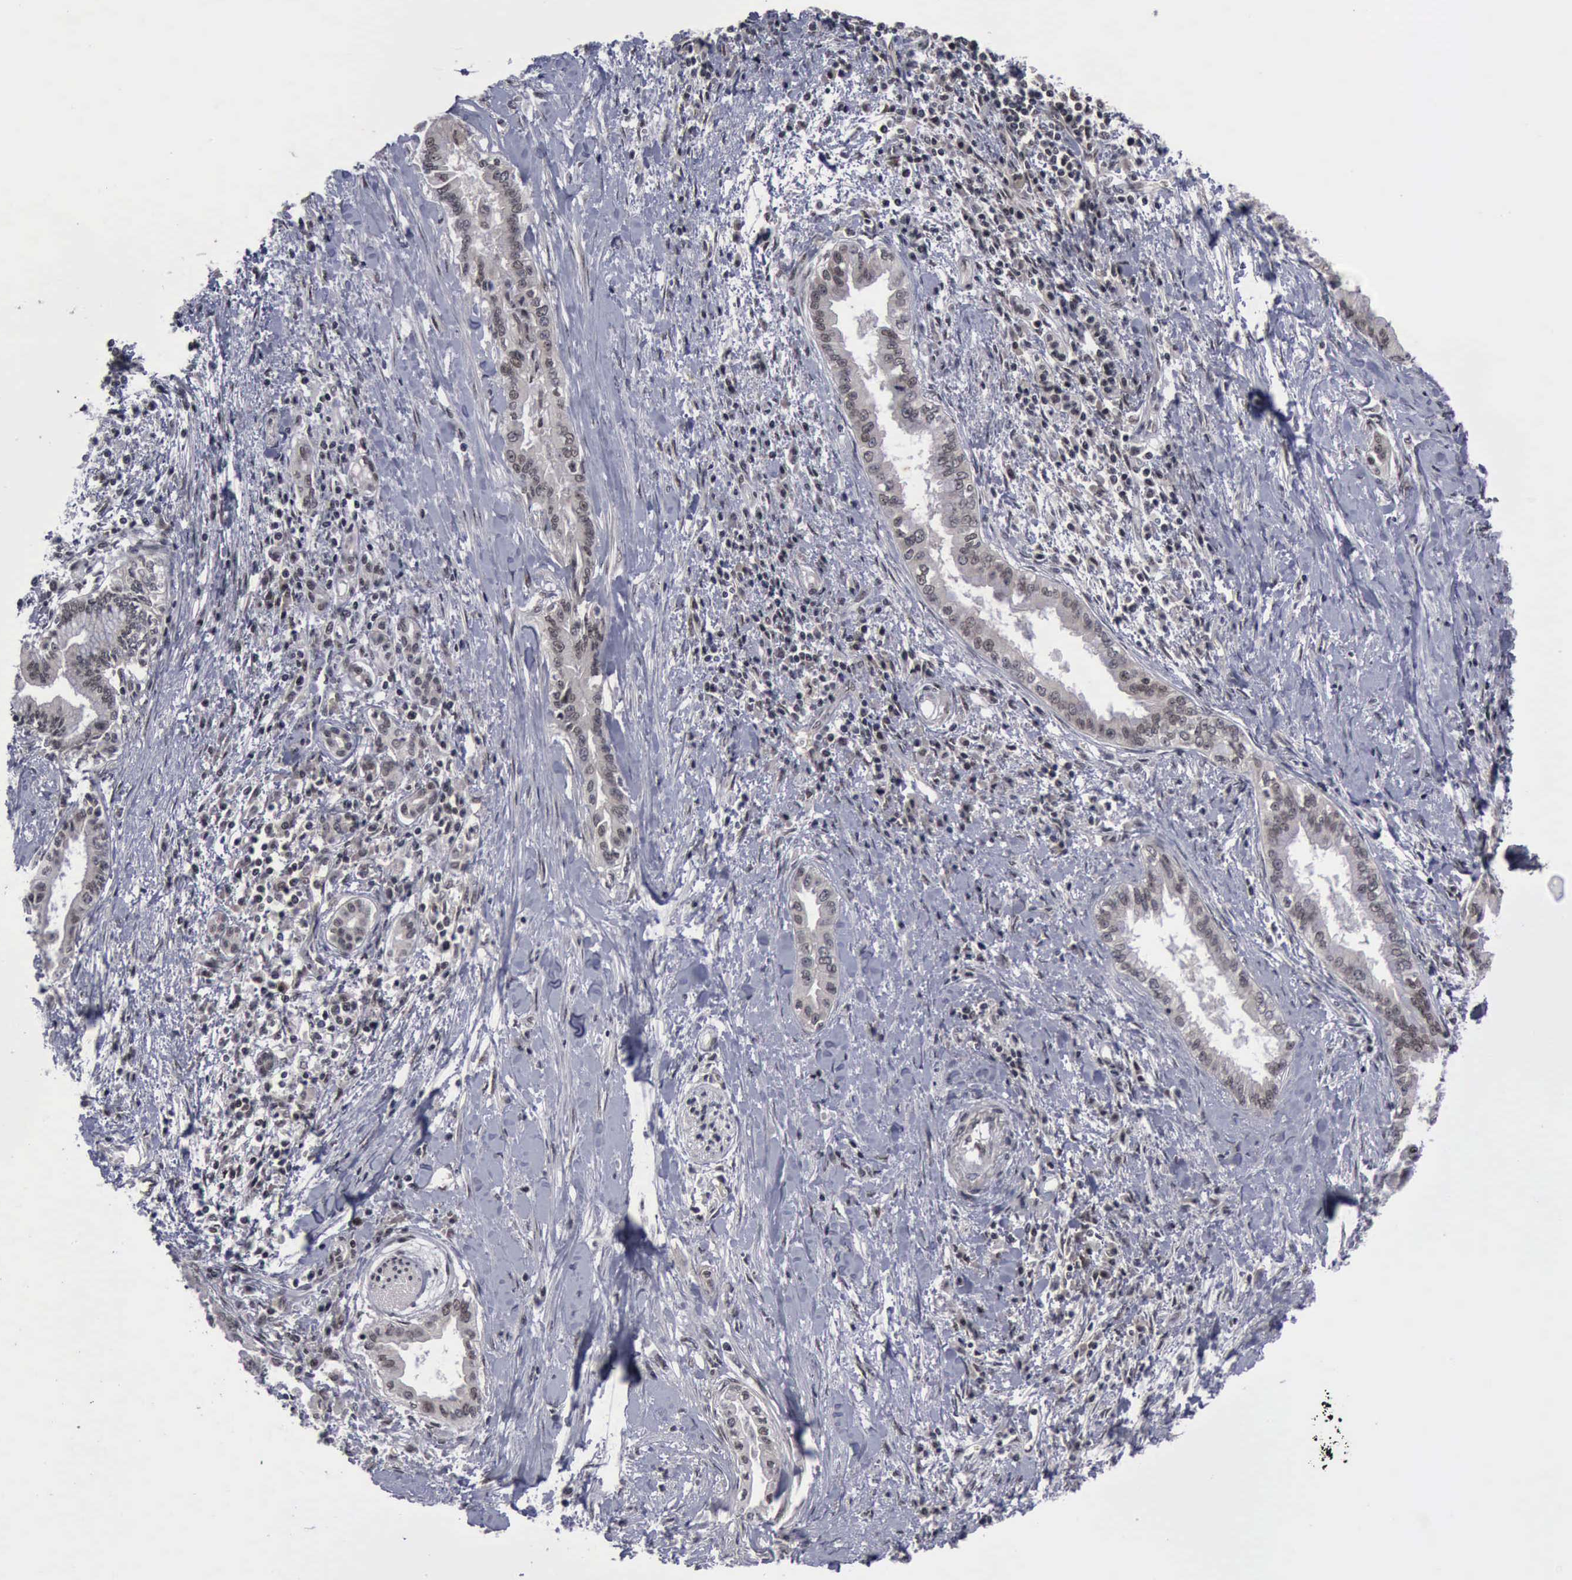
{"staining": {"intensity": "weak", "quantity": ">75%", "location": "nuclear"}, "tissue": "pancreatic cancer", "cell_type": "Tumor cells", "image_type": "cancer", "snomed": [{"axis": "morphology", "description": "Adenocarcinoma, NOS"}, {"axis": "topography", "description": "Pancreas"}], "caption": "Protein staining demonstrates weak nuclear staining in about >75% of tumor cells in adenocarcinoma (pancreatic). The staining was performed using DAB (3,3'-diaminobenzidine) to visualize the protein expression in brown, while the nuclei were stained in blue with hematoxylin (Magnification: 20x).", "gene": "ATM", "patient": {"sex": "female", "age": 64}}